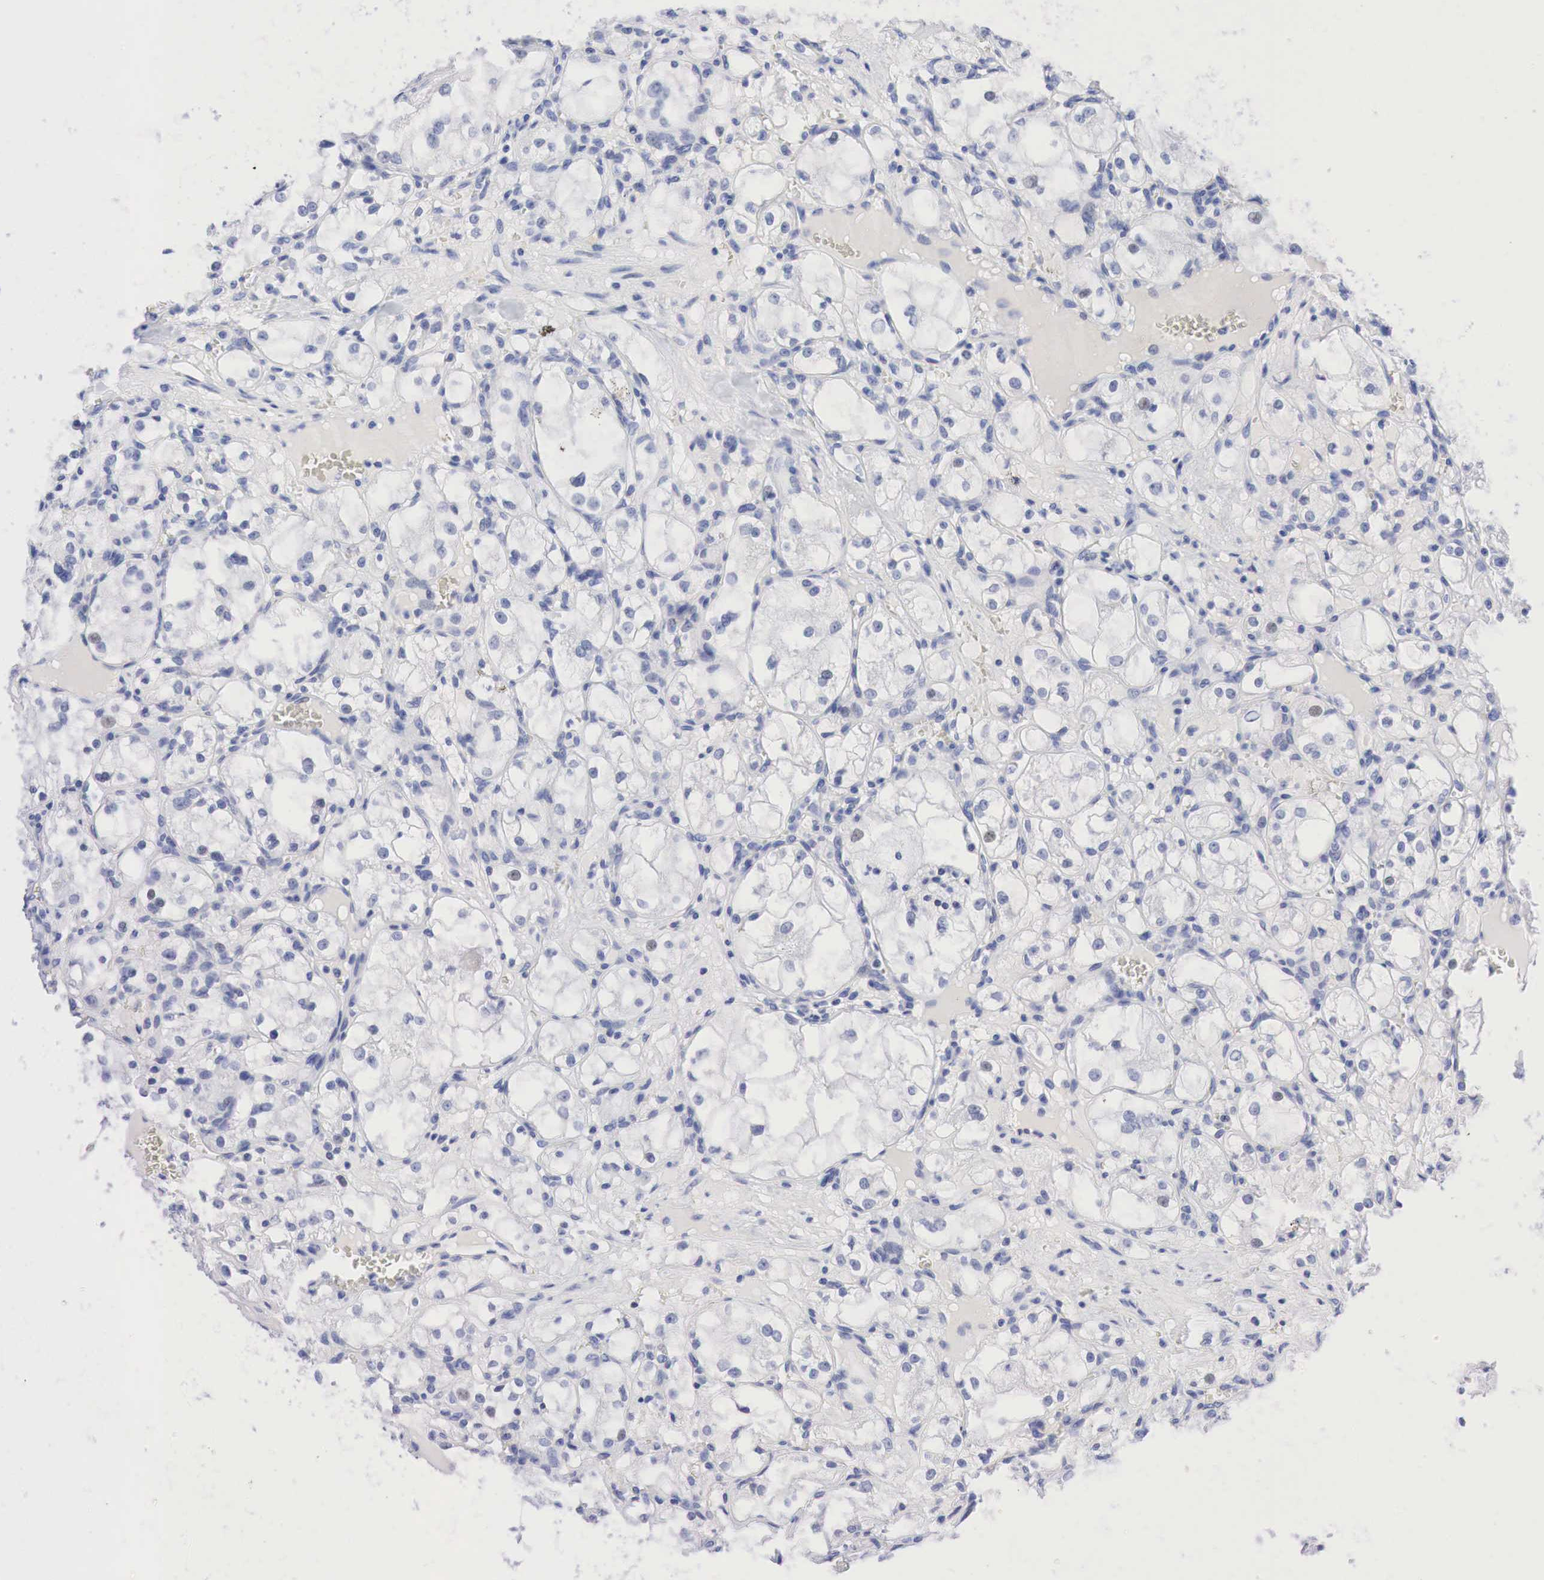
{"staining": {"intensity": "negative", "quantity": "none", "location": "none"}, "tissue": "renal cancer", "cell_type": "Tumor cells", "image_type": "cancer", "snomed": [{"axis": "morphology", "description": "Adenocarcinoma, NOS"}, {"axis": "topography", "description": "Kidney"}], "caption": "Immunohistochemistry photomicrograph of human renal adenocarcinoma stained for a protein (brown), which demonstrates no staining in tumor cells. The staining is performed using DAB (3,3'-diaminobenzidine) brown chromogen with nuclei counter-stained in using hematoxylin.", "gene": "NKX2-1", "patient": {"sex": "male", "age": 61}}